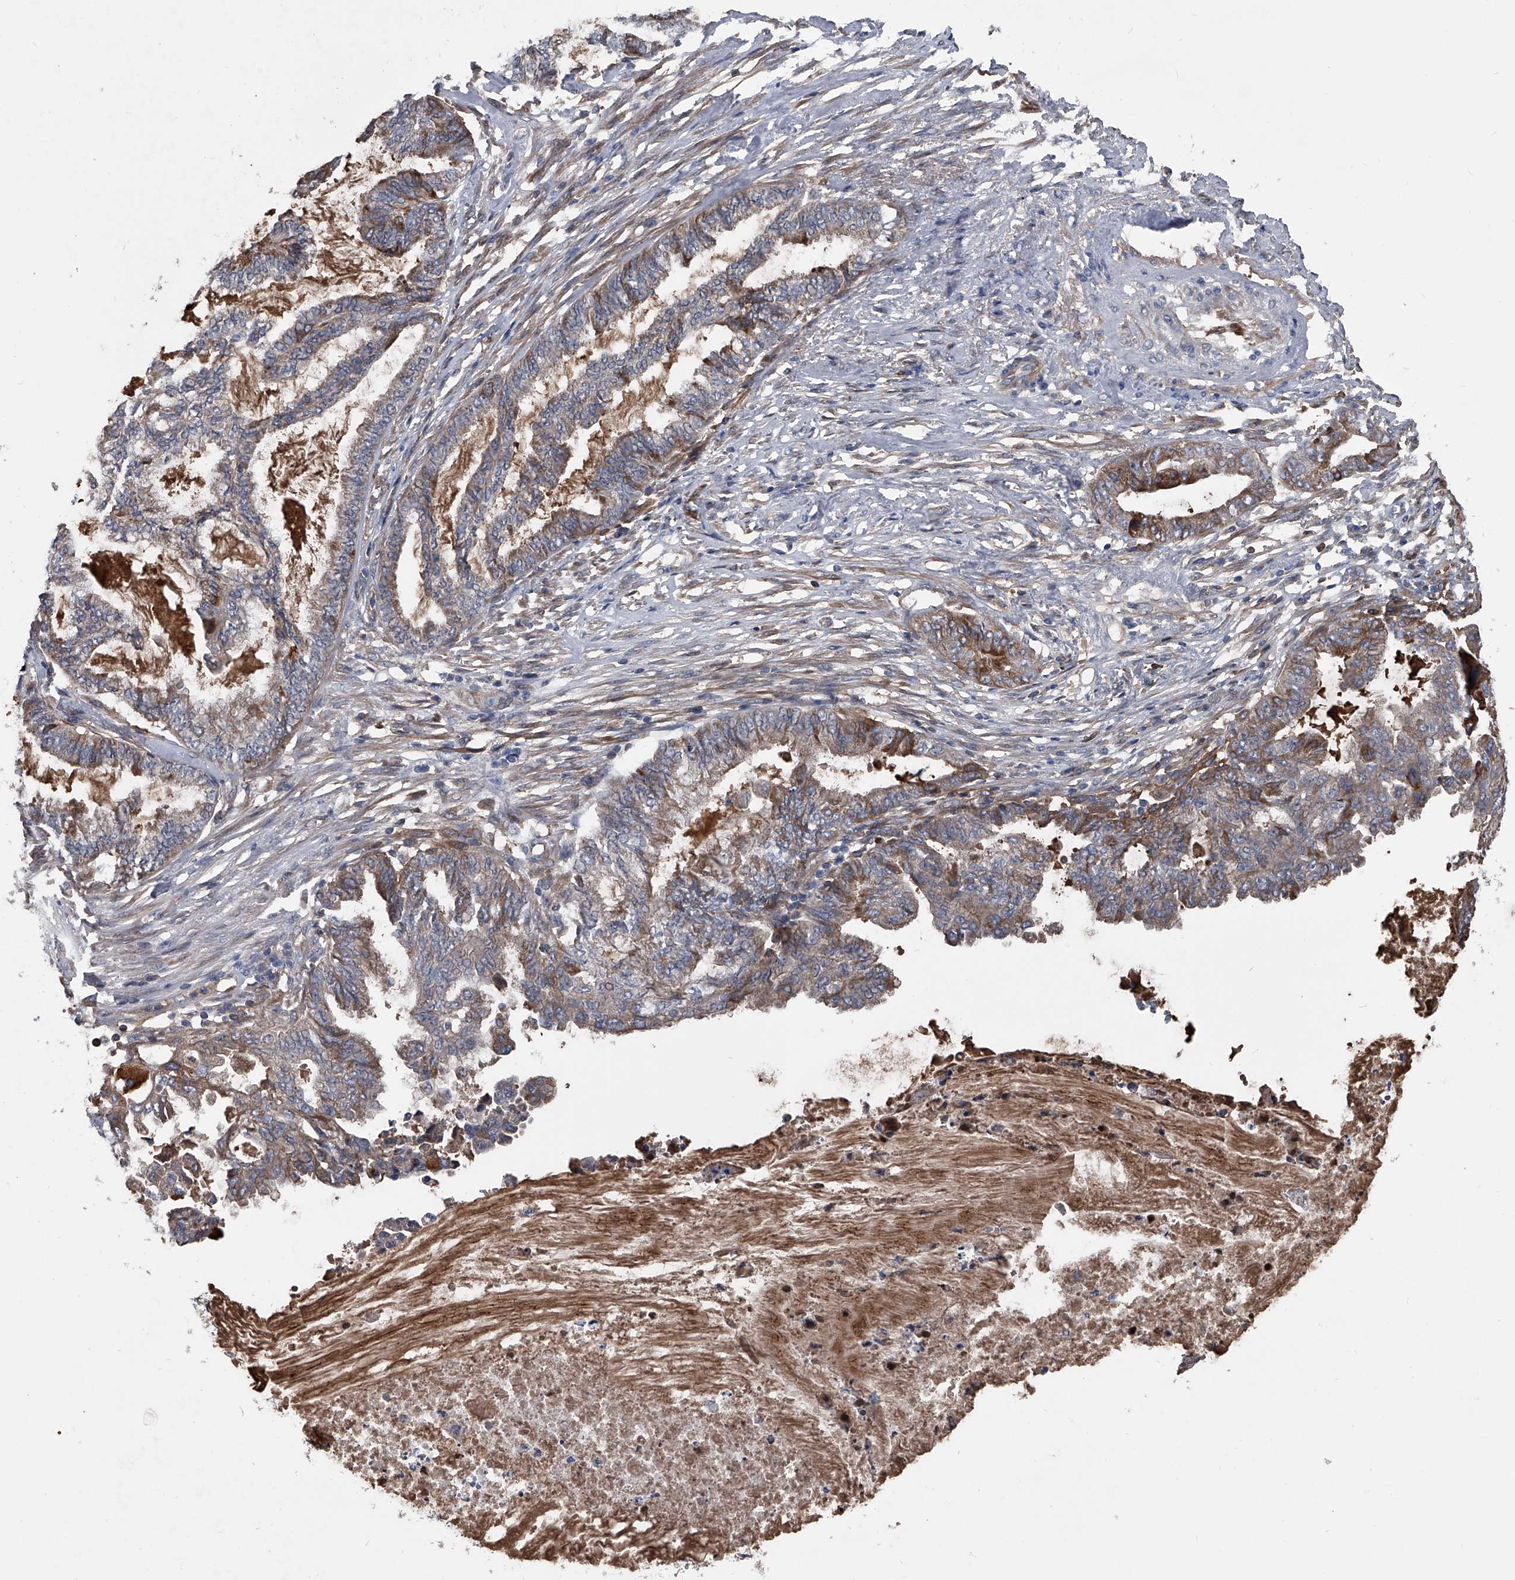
{"staining": {"intensity": "moderate", "quantity": "25%-75%", "location": "cytoplasmic/membranous"}, "tissue": "endometrial cancer", "cell_type": "Tumor cells", "image_type": "cancer", "snomed": [{"axis": "morphology", "description": "Adenocarcinoma, NOS"}, {"axis": "topography", "description": "Endometrium"}], "caption": "Human endometrial cancer (adenocarcinoma) stained with a brown dye reveals moderate cytoplasmic/membranous positive expression in approximately 25%-75% of tumor cells.", "gene": "KIF13A", "patient": {"sex": "female", "age": 86}}